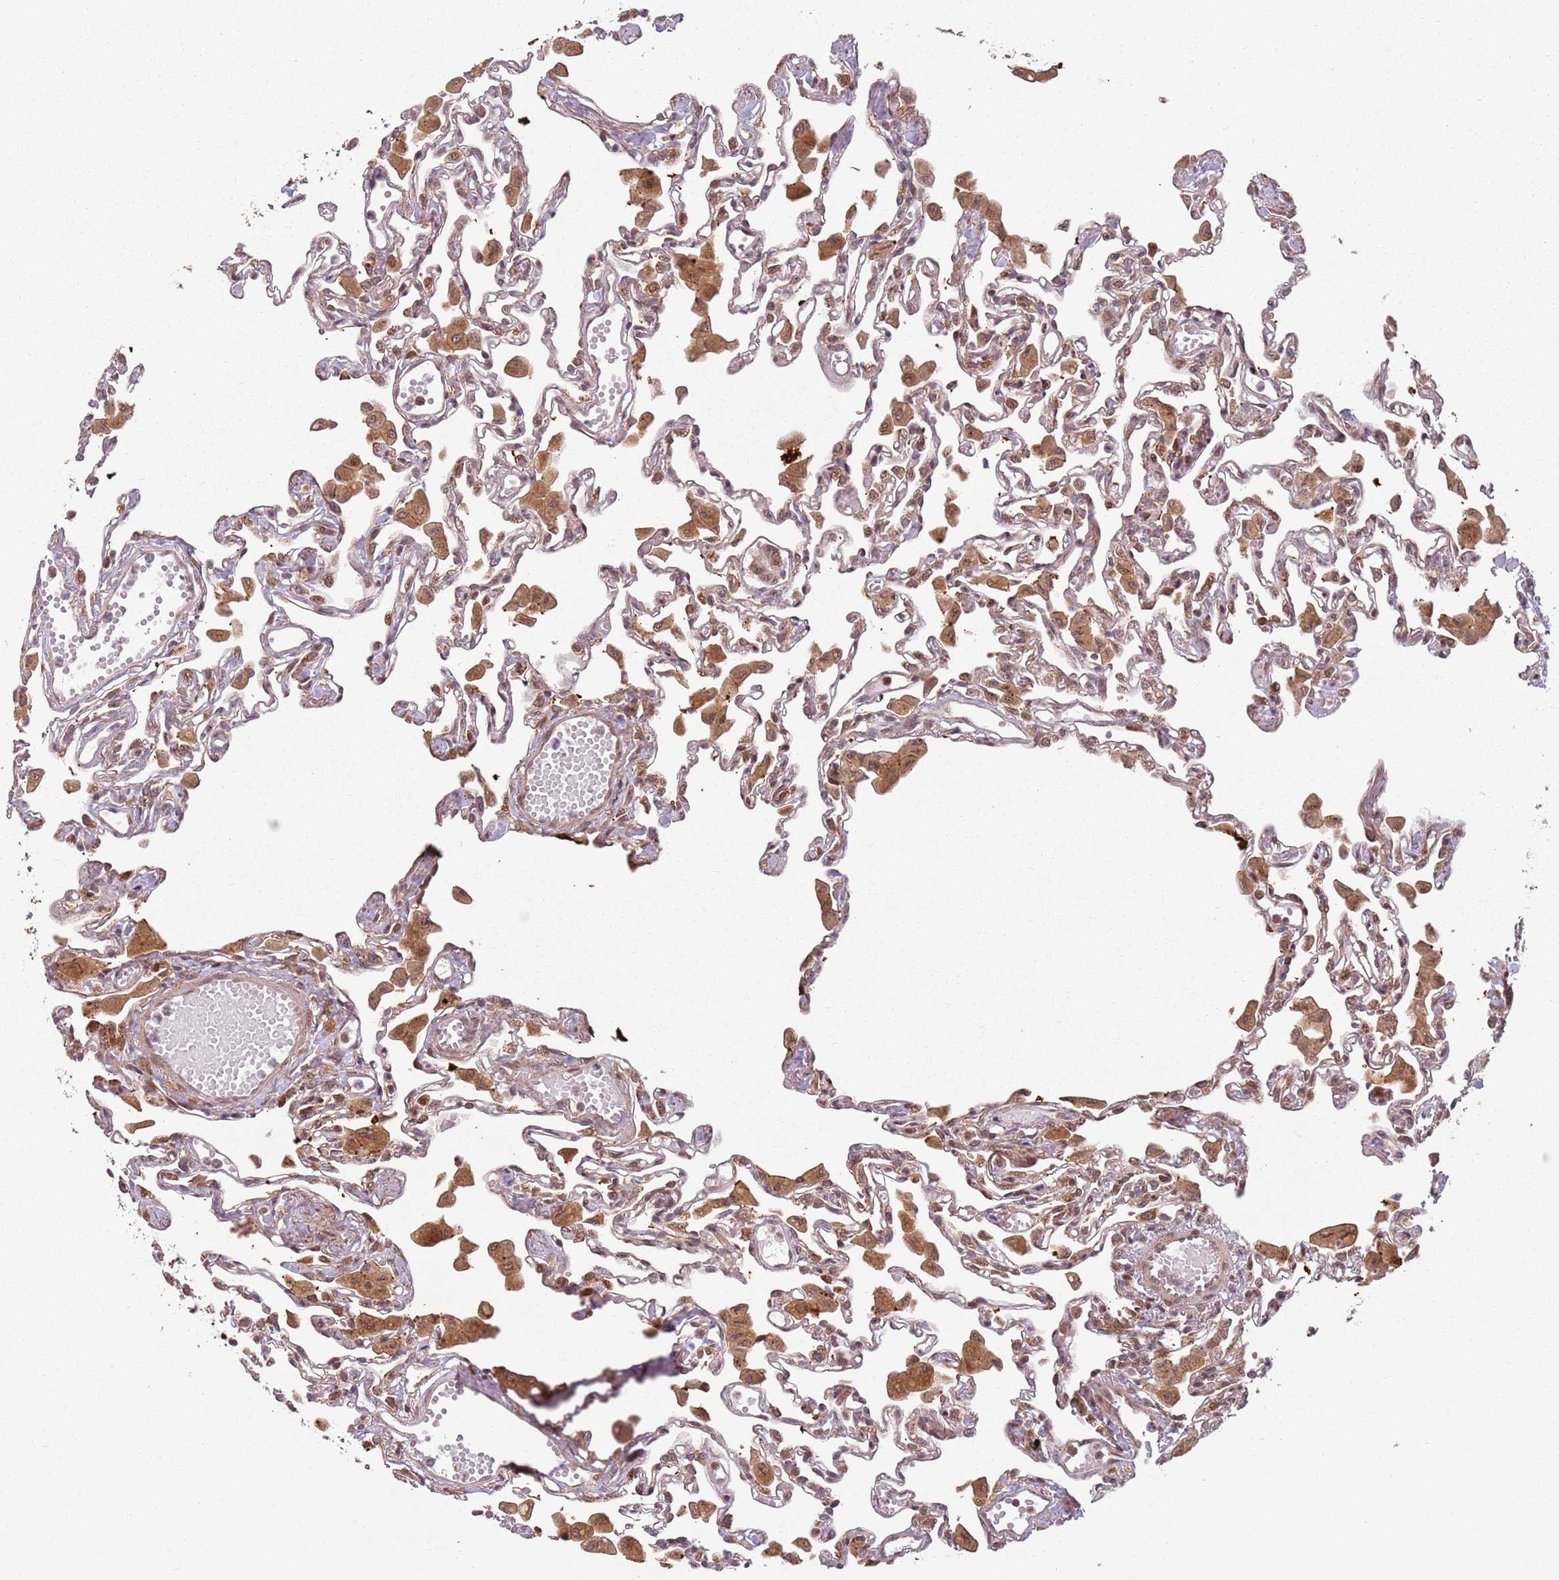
{"staining": {"intensity": "weak", "quantity": "25%-75%", "location": "cytoplasmic/membranous"}, "tissue": "lung", "cell_type": "Alveolar cells", "image_type": "normal", "snomed": [{"axis": "morphology", "description": "Normal tissue, NOS"}, {"axis": "topography", "description": "Bronchus"}, {"axis": "topography", "description": "Lung"}], "caption": "Benign lung reveals weak cytoplasmic/membranous staining in about 25%-75% of alveolar cells, visualized by immunohistochemistry. The staining was performed using DAB, with brown indicating positive protein expression. Nuclei are stained blue with hematoxylin.", "gene": "CHURC1", "patient": {"sex": "female", "age": 49}}